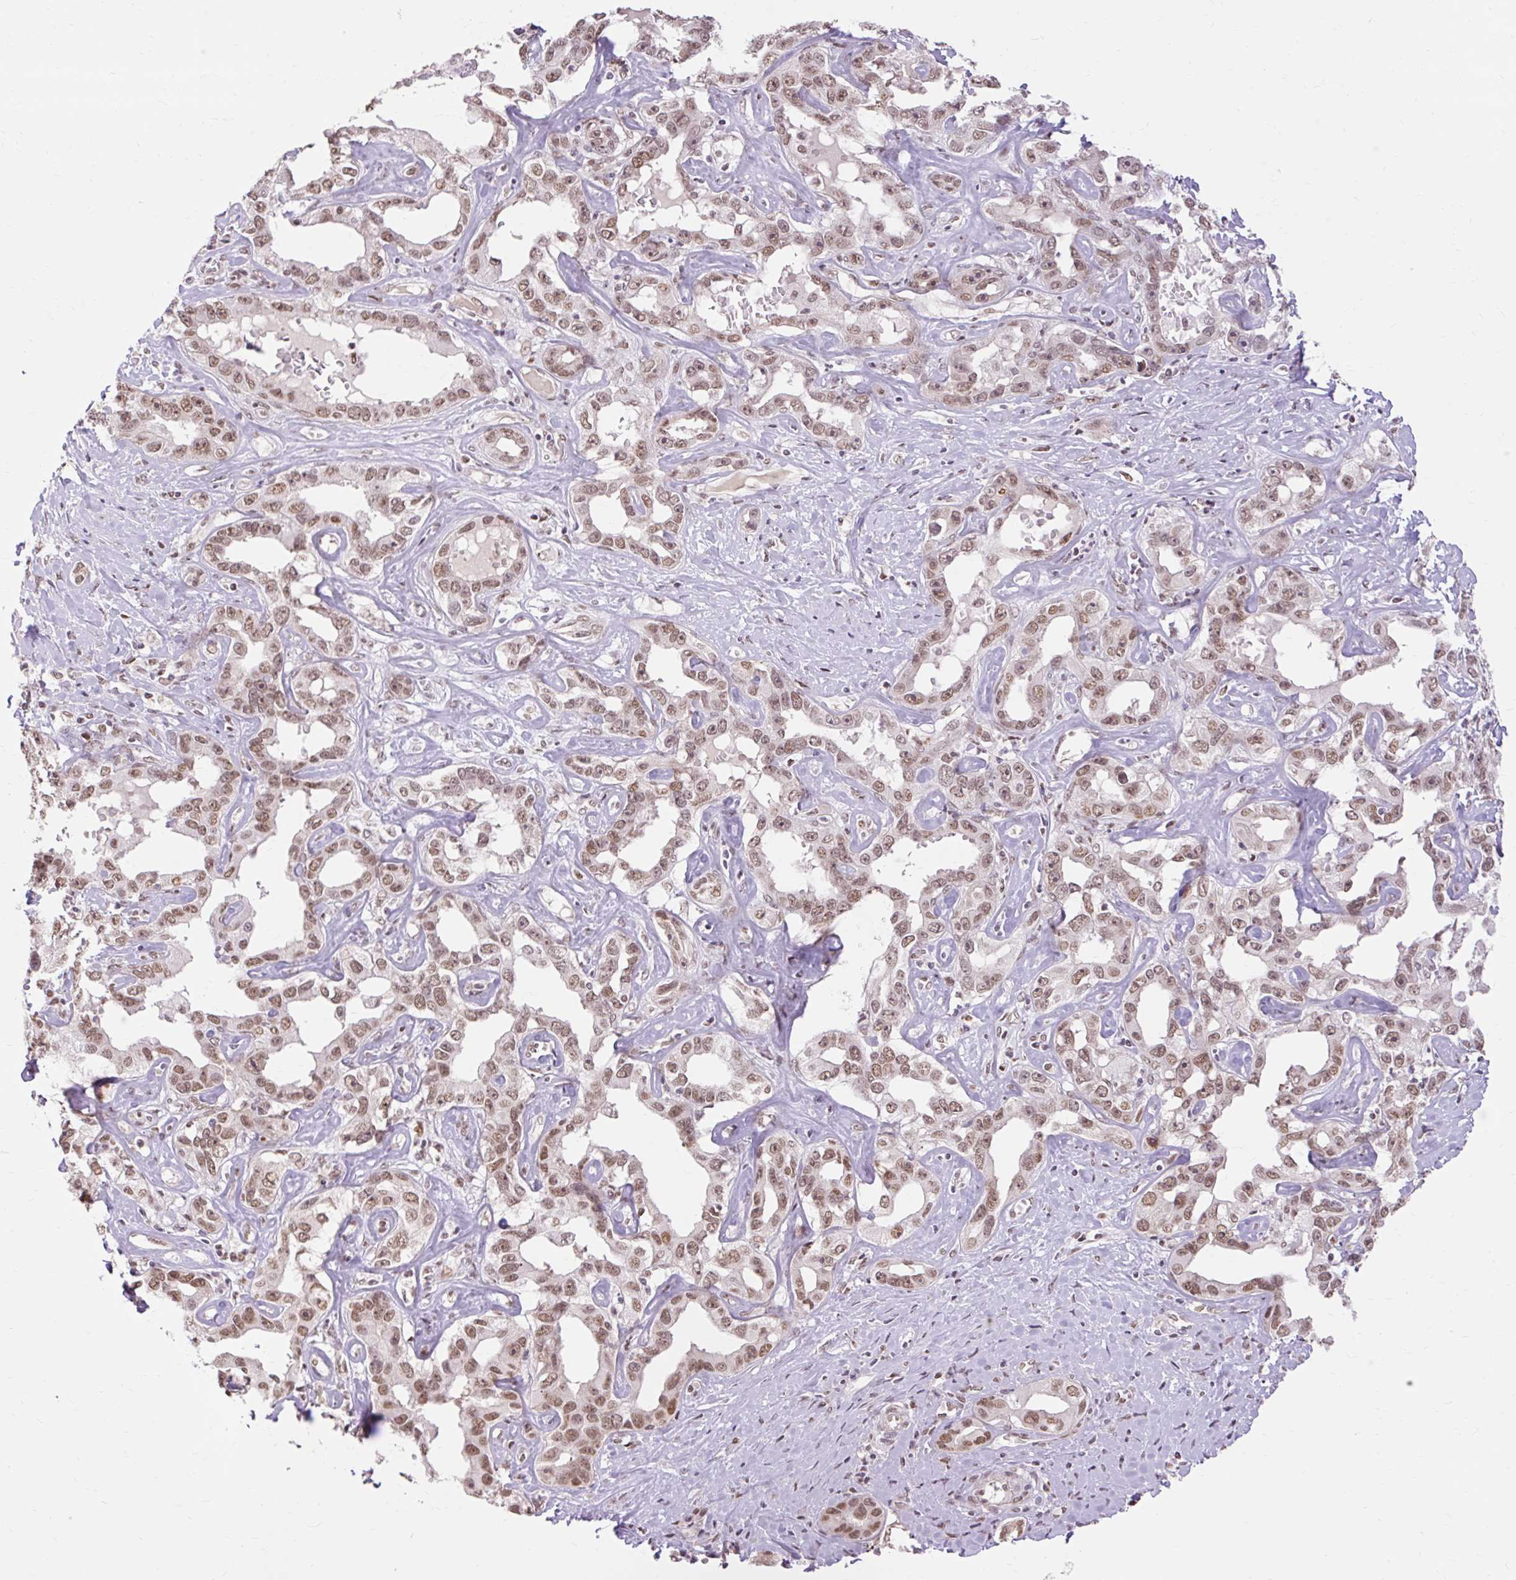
{"staining": {"intensity": "moderate", "quantity": ">75%", "location": "nuclear"}, "tissue": "liver cancer", "cell_type": "Tumor cells", "image_type": "cancer", "snomed": [{"axis": "morphology", "description": "Cholangiocarcinoma"}, {"axis": "topography", "description": "Liver"}], "caption": "This is an image of IHC staining of liver cholangiocarcinoma, which shows moderate staining in the nuclear of tumor cells.", "gene": "NPIPB12", "patient": {"sex": "male", "age": 59}}